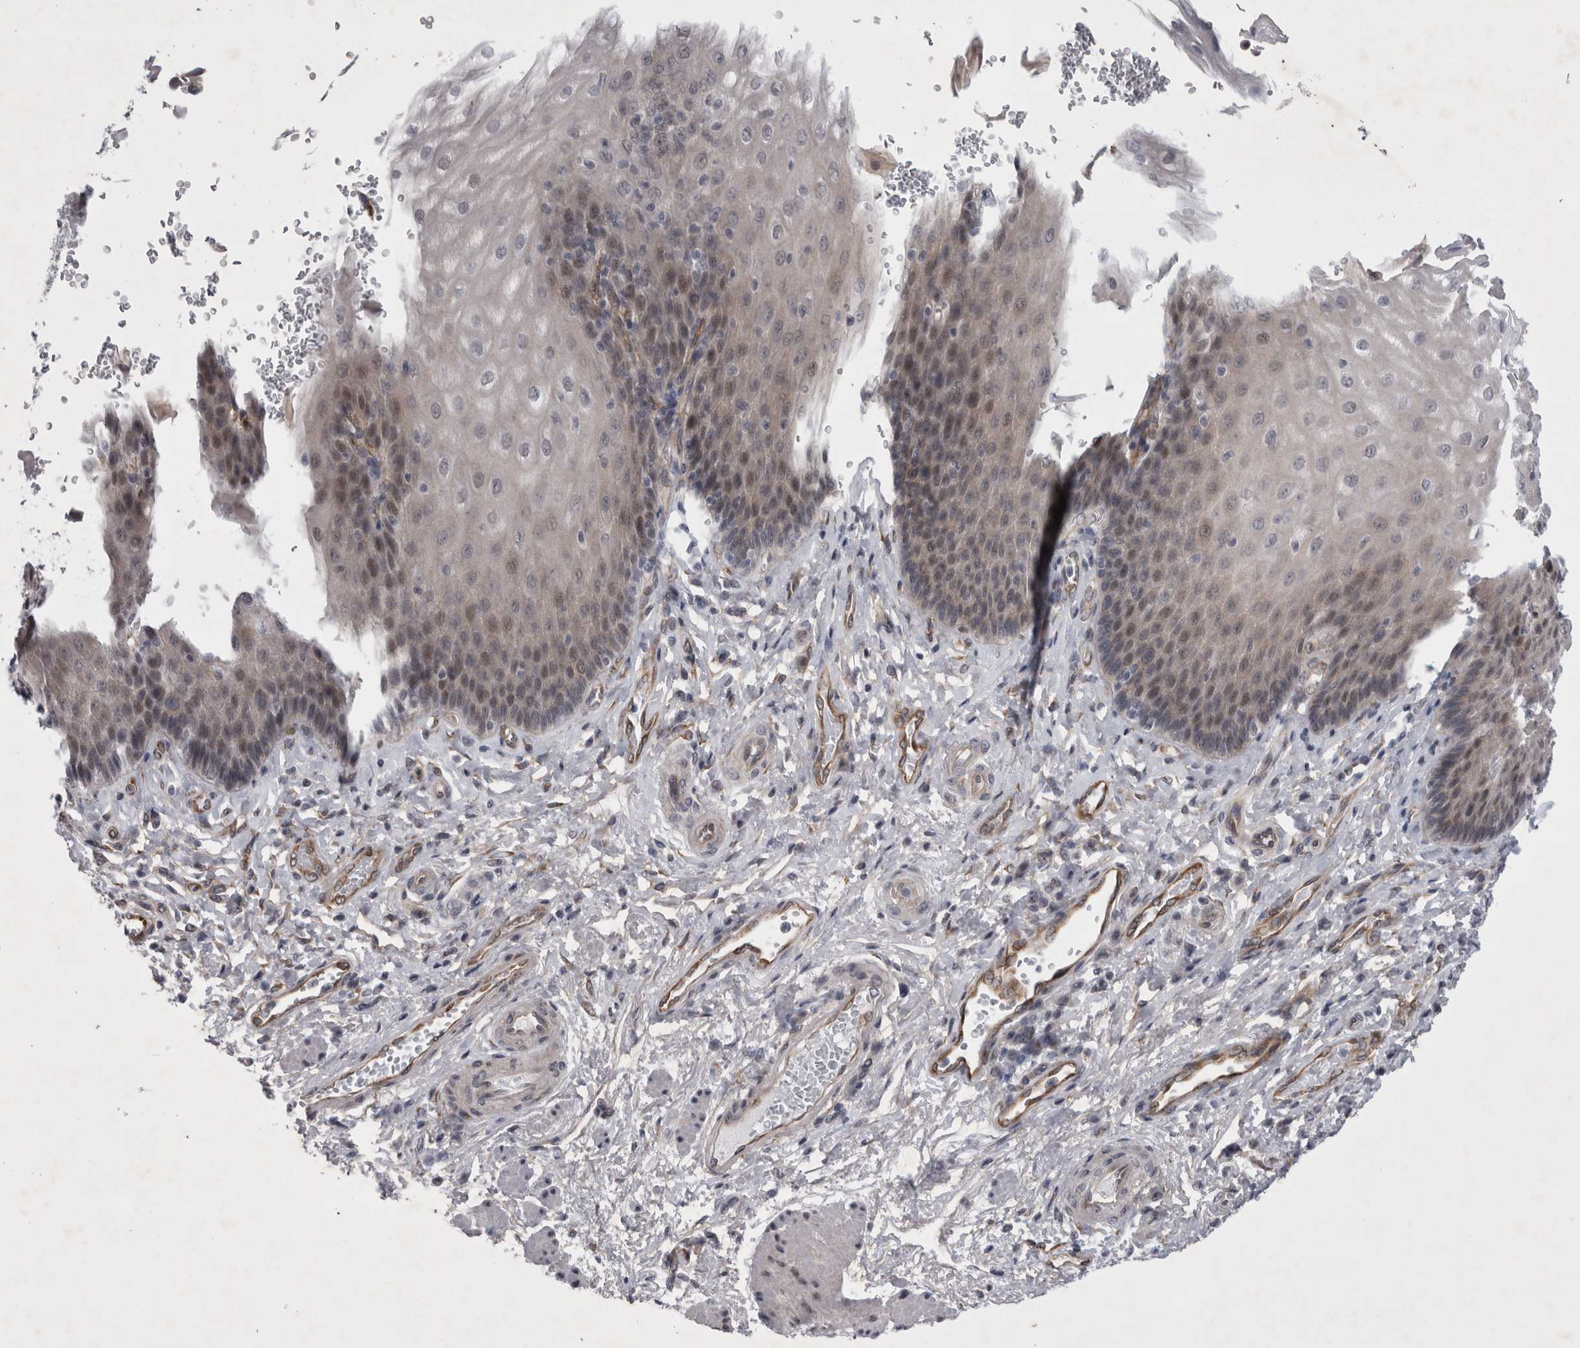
{"staining": {"intensity": "weak", "quantity": "25%-75%", "location": "nuclear"}, "tissue": "esophagus", "cell_type": "Squamous epithelial cells", "image_type": "normal", "snomed": [{"axis": "morphology", "description": "Normal tissue, NOS"}, {"axis": "topography", "description": "Esophagus"}], "caption": "This histopathology image shows IHC staining of unremarkable esophagus, with low weak nuclear positivity in approximately 25%-75% of squamous epithelial cells.", "gene": "PARP11", "patient": {"sex": "male", "age": 54}}